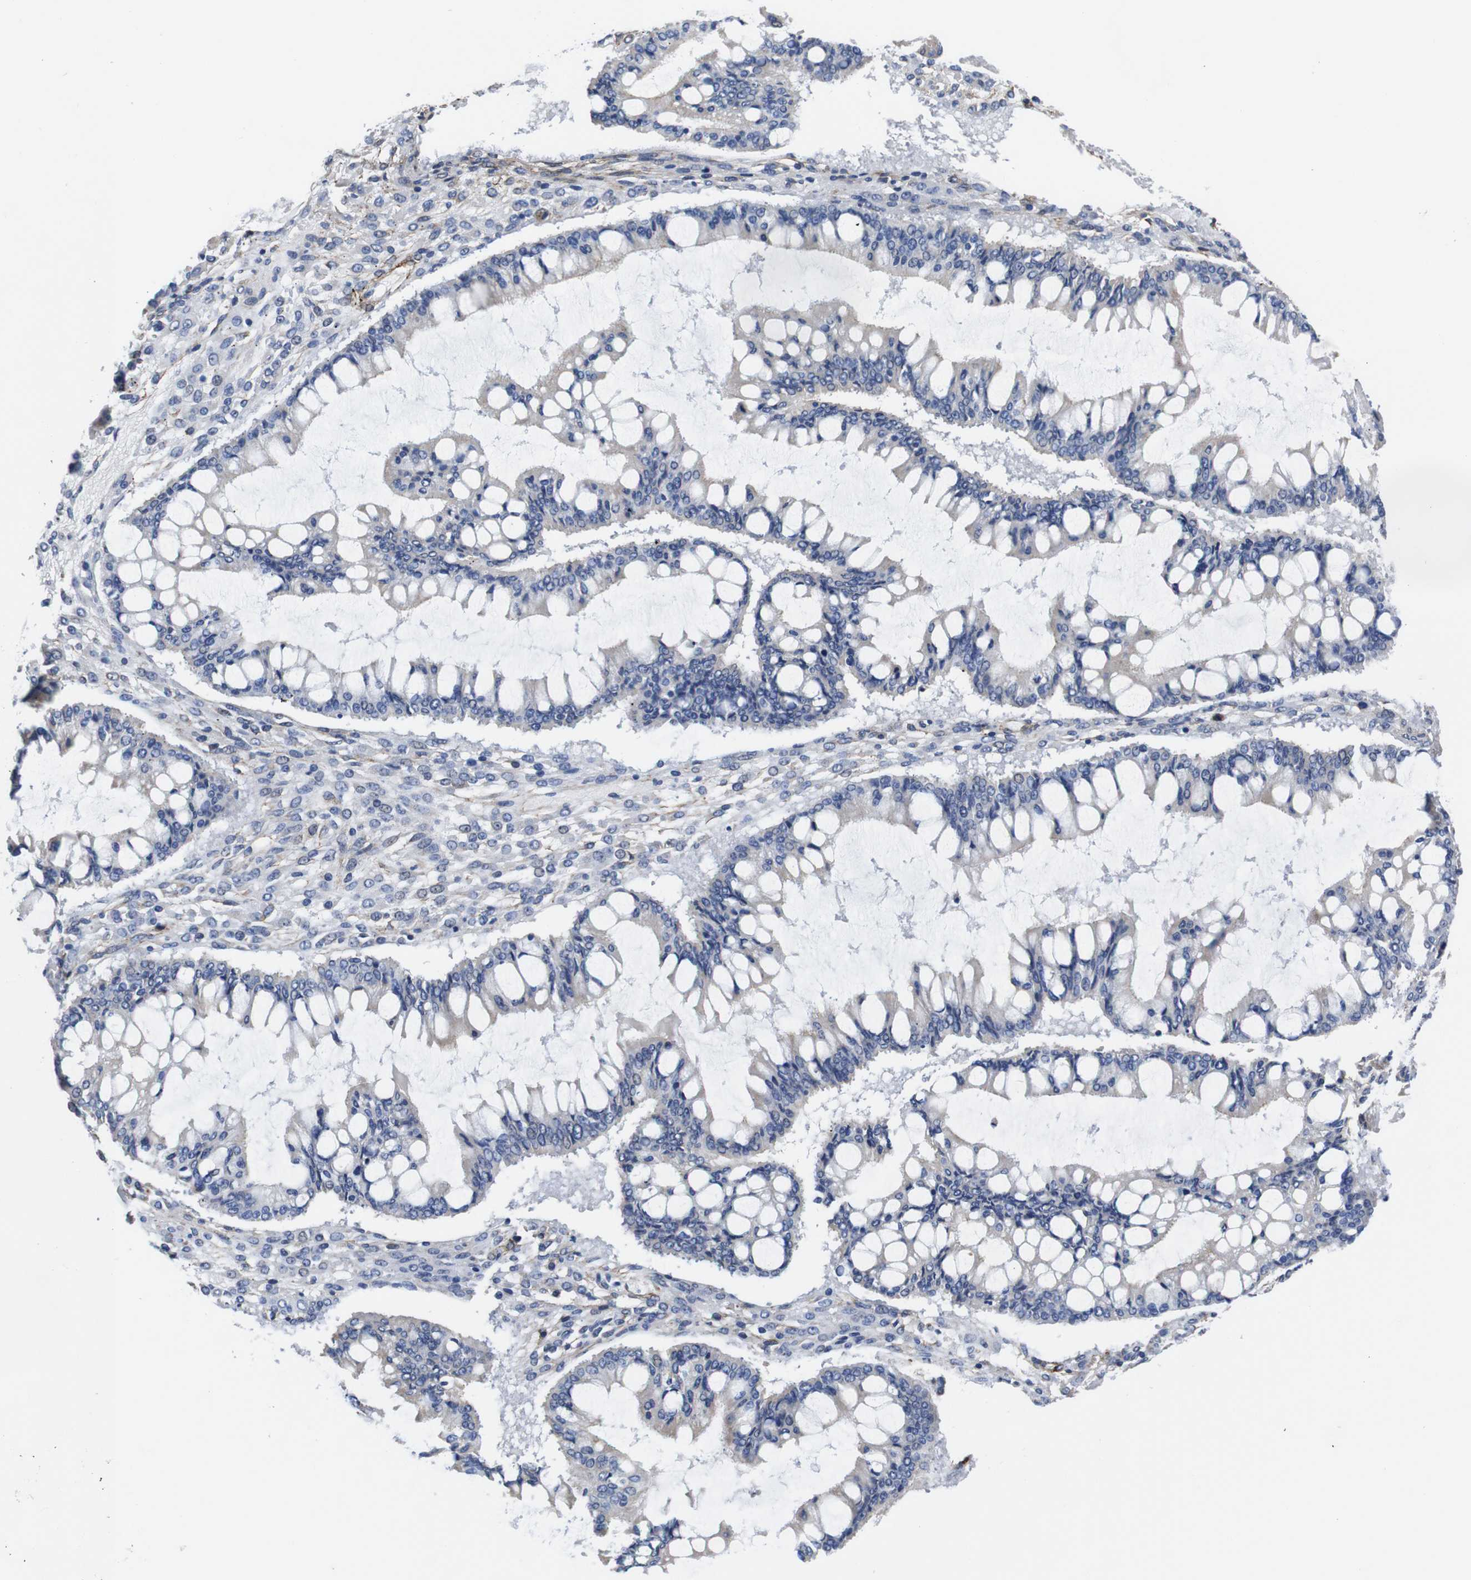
{"staining": {"intensity": "negative", "quantity": "none", "location": "none"}, "tissue": "ovarian cancer", "cell_type": "Tumor cells", "image_type": "cancer", "snomed": [{"axis": "morphology", "description": "Cystadenocarcinoma, mucinous, NOS"}, {"axis": "topography", "description": "Ovary"}], "caption": "IHC image of mucinous cystadenocarcinoma (ovarian) stained for a protein (brown), which exhibits no positivity in tumor cells. (IHC, brightfield microscopy, high magnification).", "gene": "WNT10A", "patient": {"sex": "female", "age": 73}}